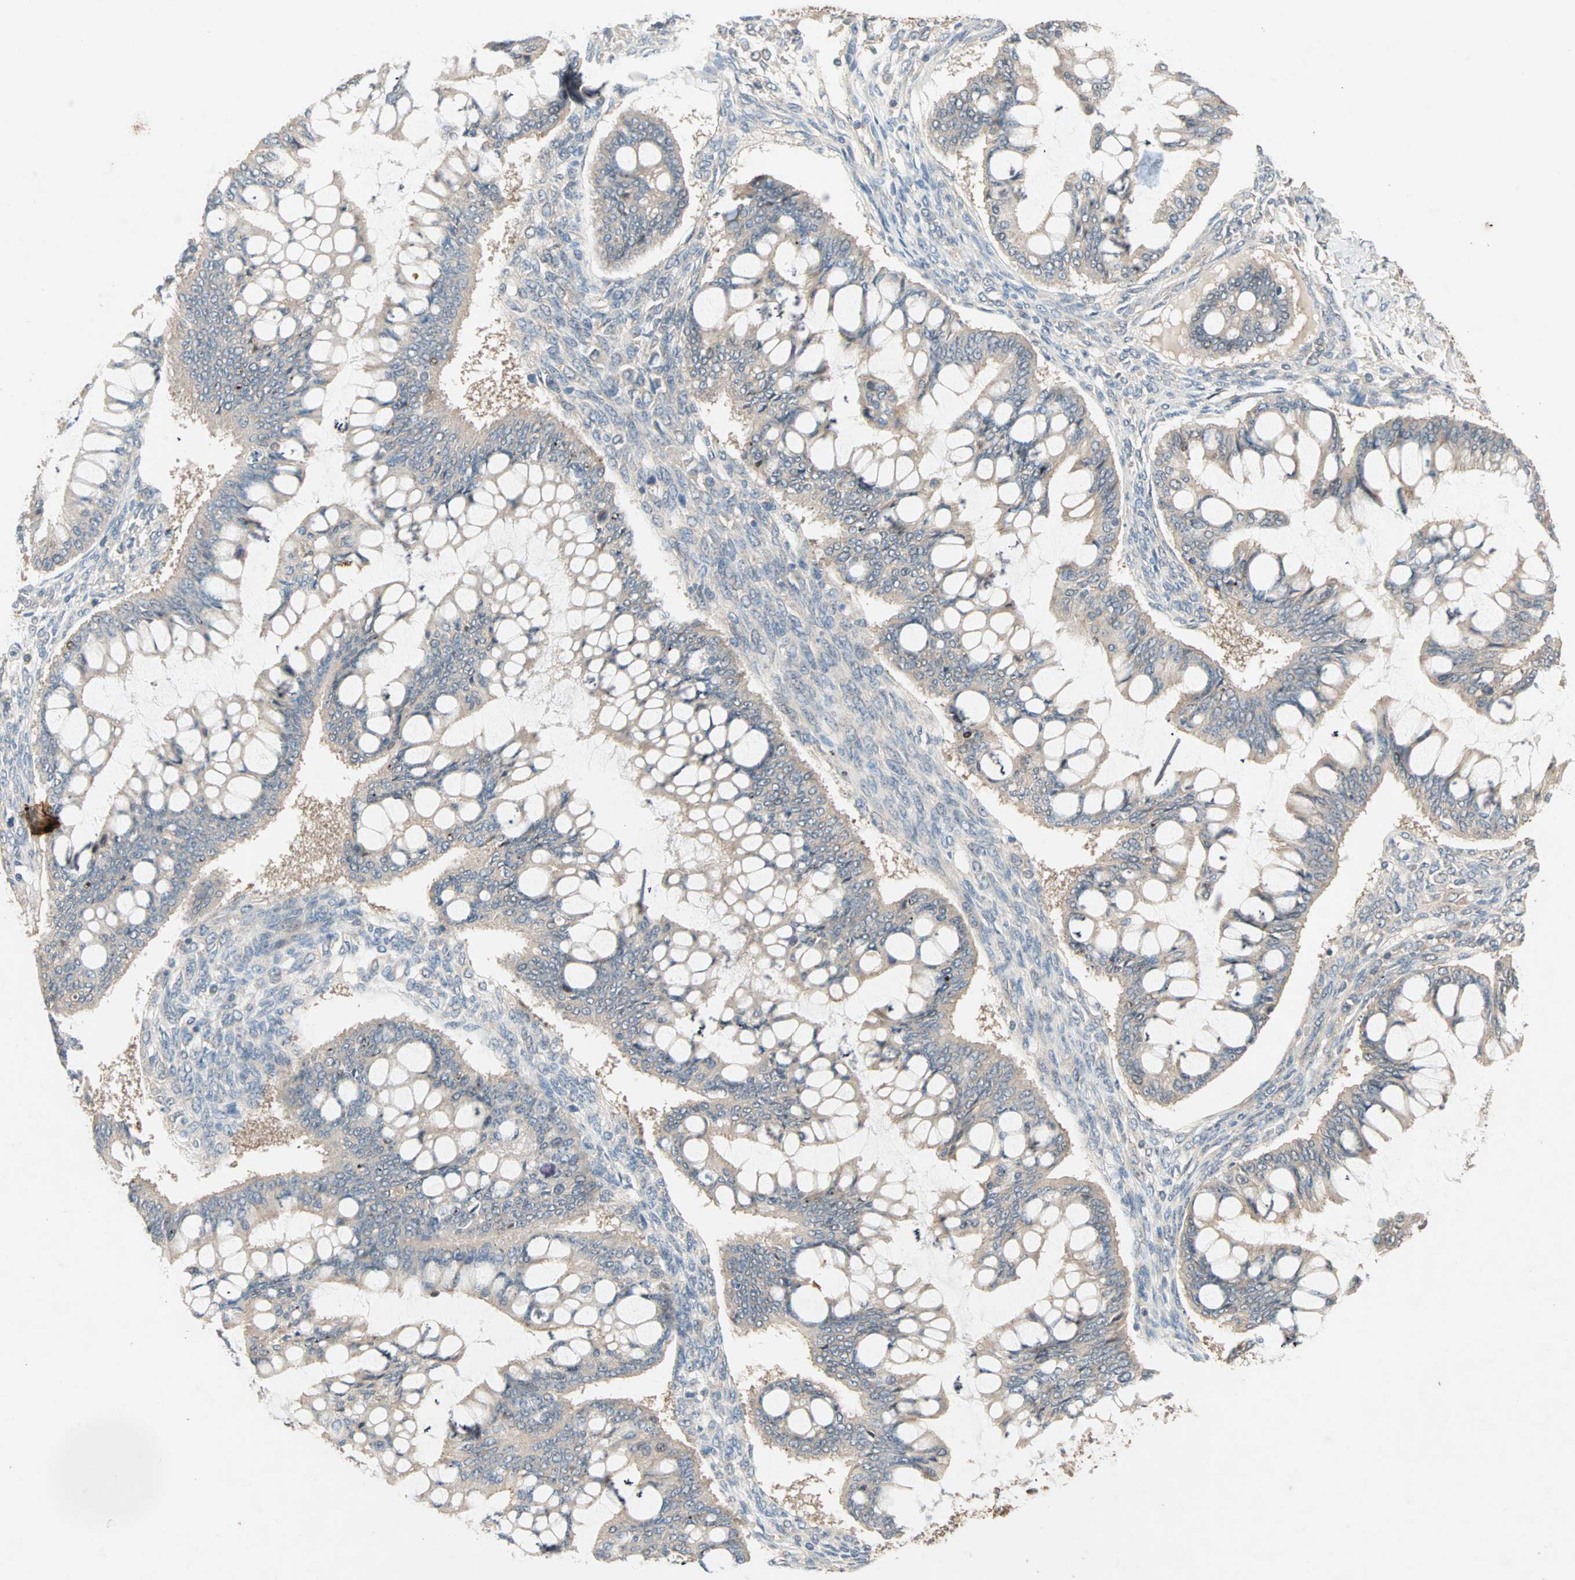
{"staining": {"intensity": "weak", "quantity": ">75%", "location": "cytoplasmic/membranous"}, "tissue": "ovarian cancer", "cell_type": "Tumor cells", "image_type": "cancer", "snomed": [{"axis": "morphology", "description": "Cystadenocarcinoma, mucinous, NOS"}, {"axis": "topography", "description": "Ovary"}], "caption": "High-magnification brightfield microscopy of mucinous cystadenocarcinoma (ovarian) stained with DAB (brown) and counterstained with hematoxylin (blue). tumor cells exhibit weak cytoplasmic/membranous staining is seen in about>75% of cells. The protein is stained brown, and the nuclei are stained in blue (DAB IHC with brightfield microscopy, high magnification).", "gene": "TTF2", "patient": {"sex": "female", "age": 73}}